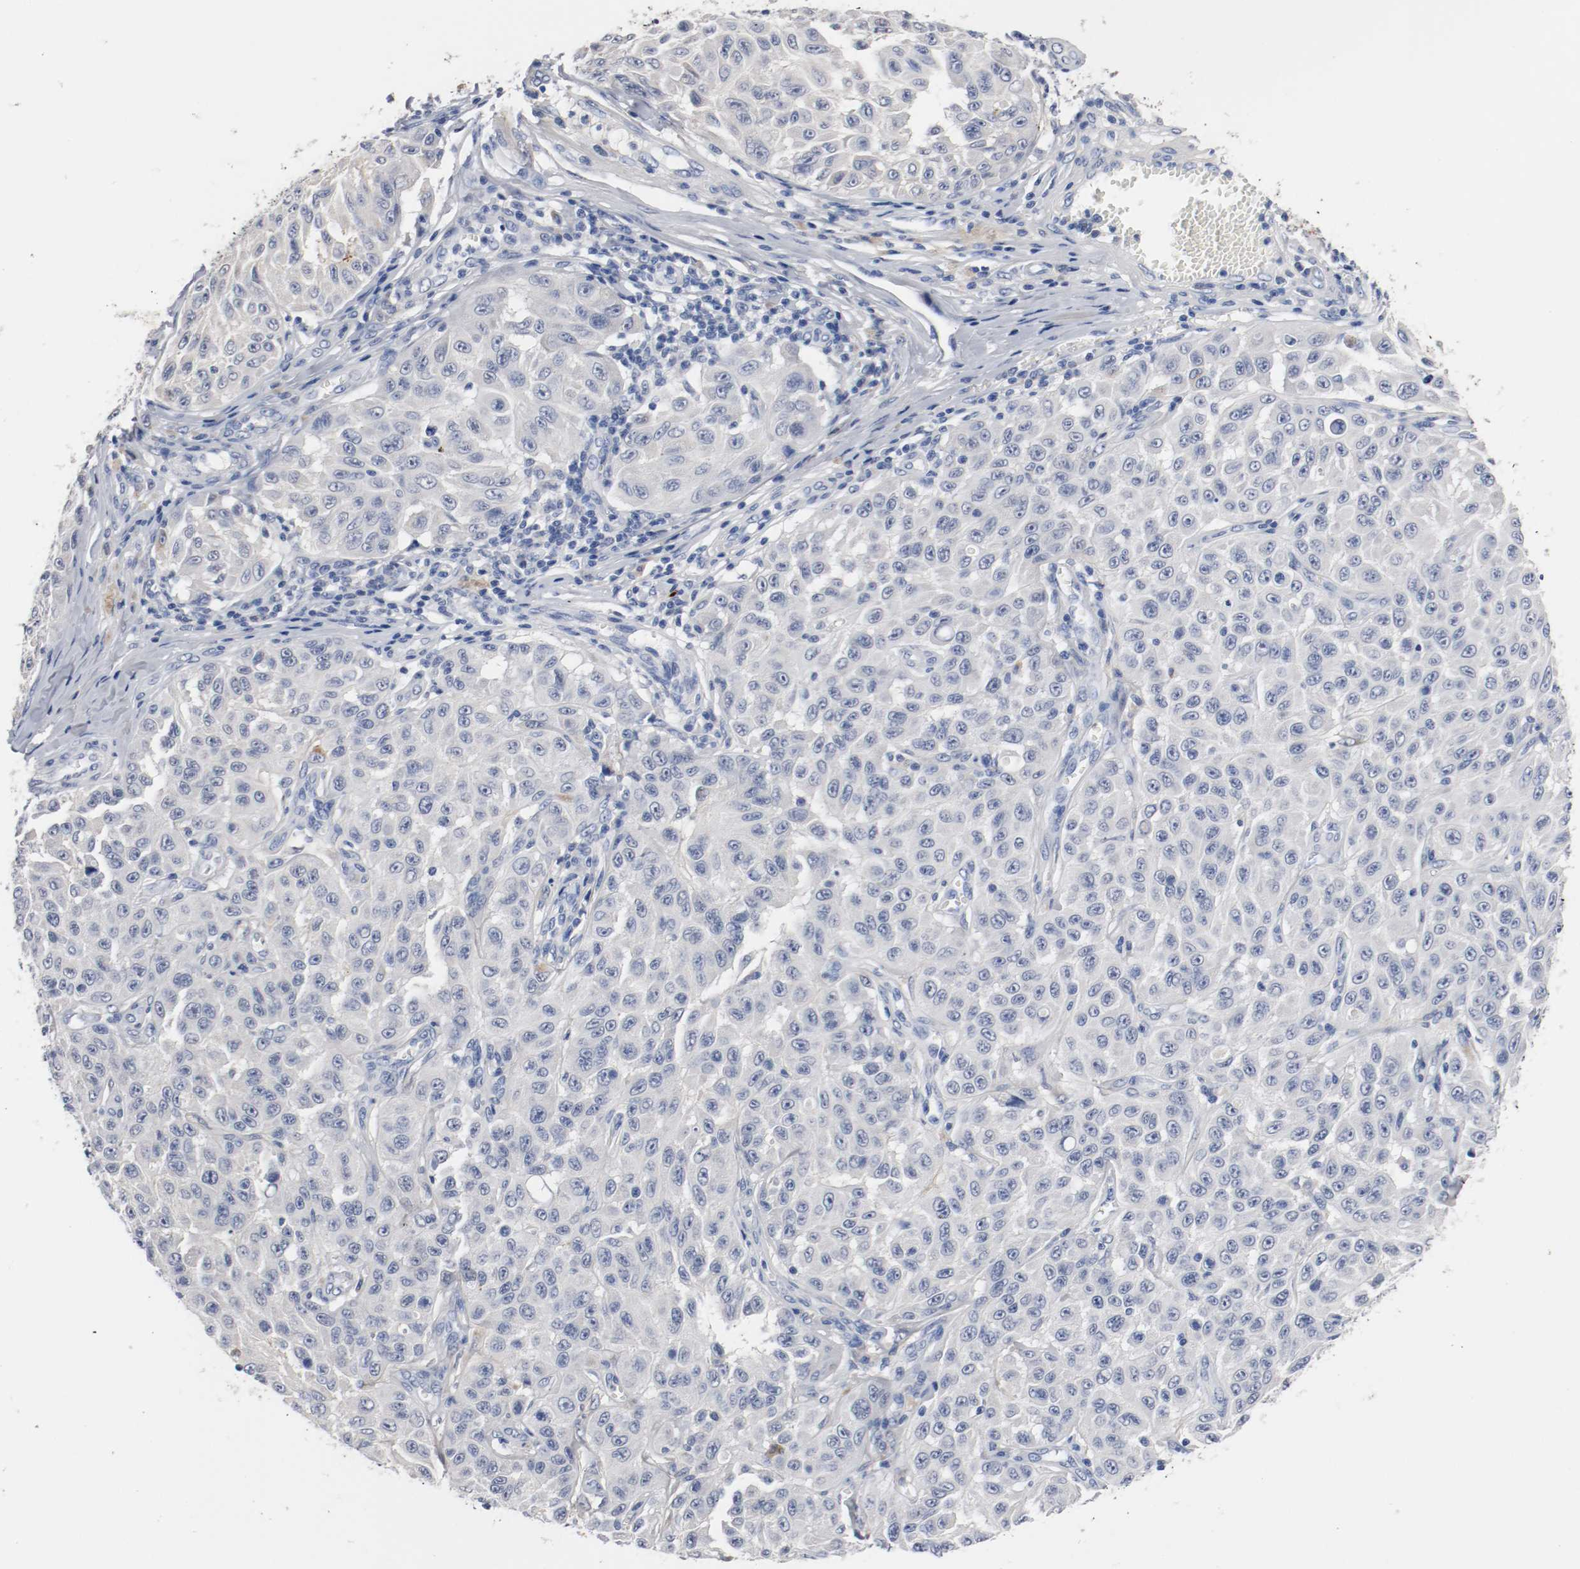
{"staining": {"intensity": "negative", "quantity": "none", "location": "none"}, "tissue": "melanoma", "cell_type": "Tumor cells", "image_type": "cancer", "snomed": [{"axis": "morphology", "description": "Malignant melanoma, NOS"}, {"axis": "topography", "description": "Skin"}], "caption": "Immunohistochemistry image of malignant melanoma stained for a protein (brown), which displays no positivity in tumor cells.", "gene": "TNC", "patient": {"sex": "male", "age": 30}}